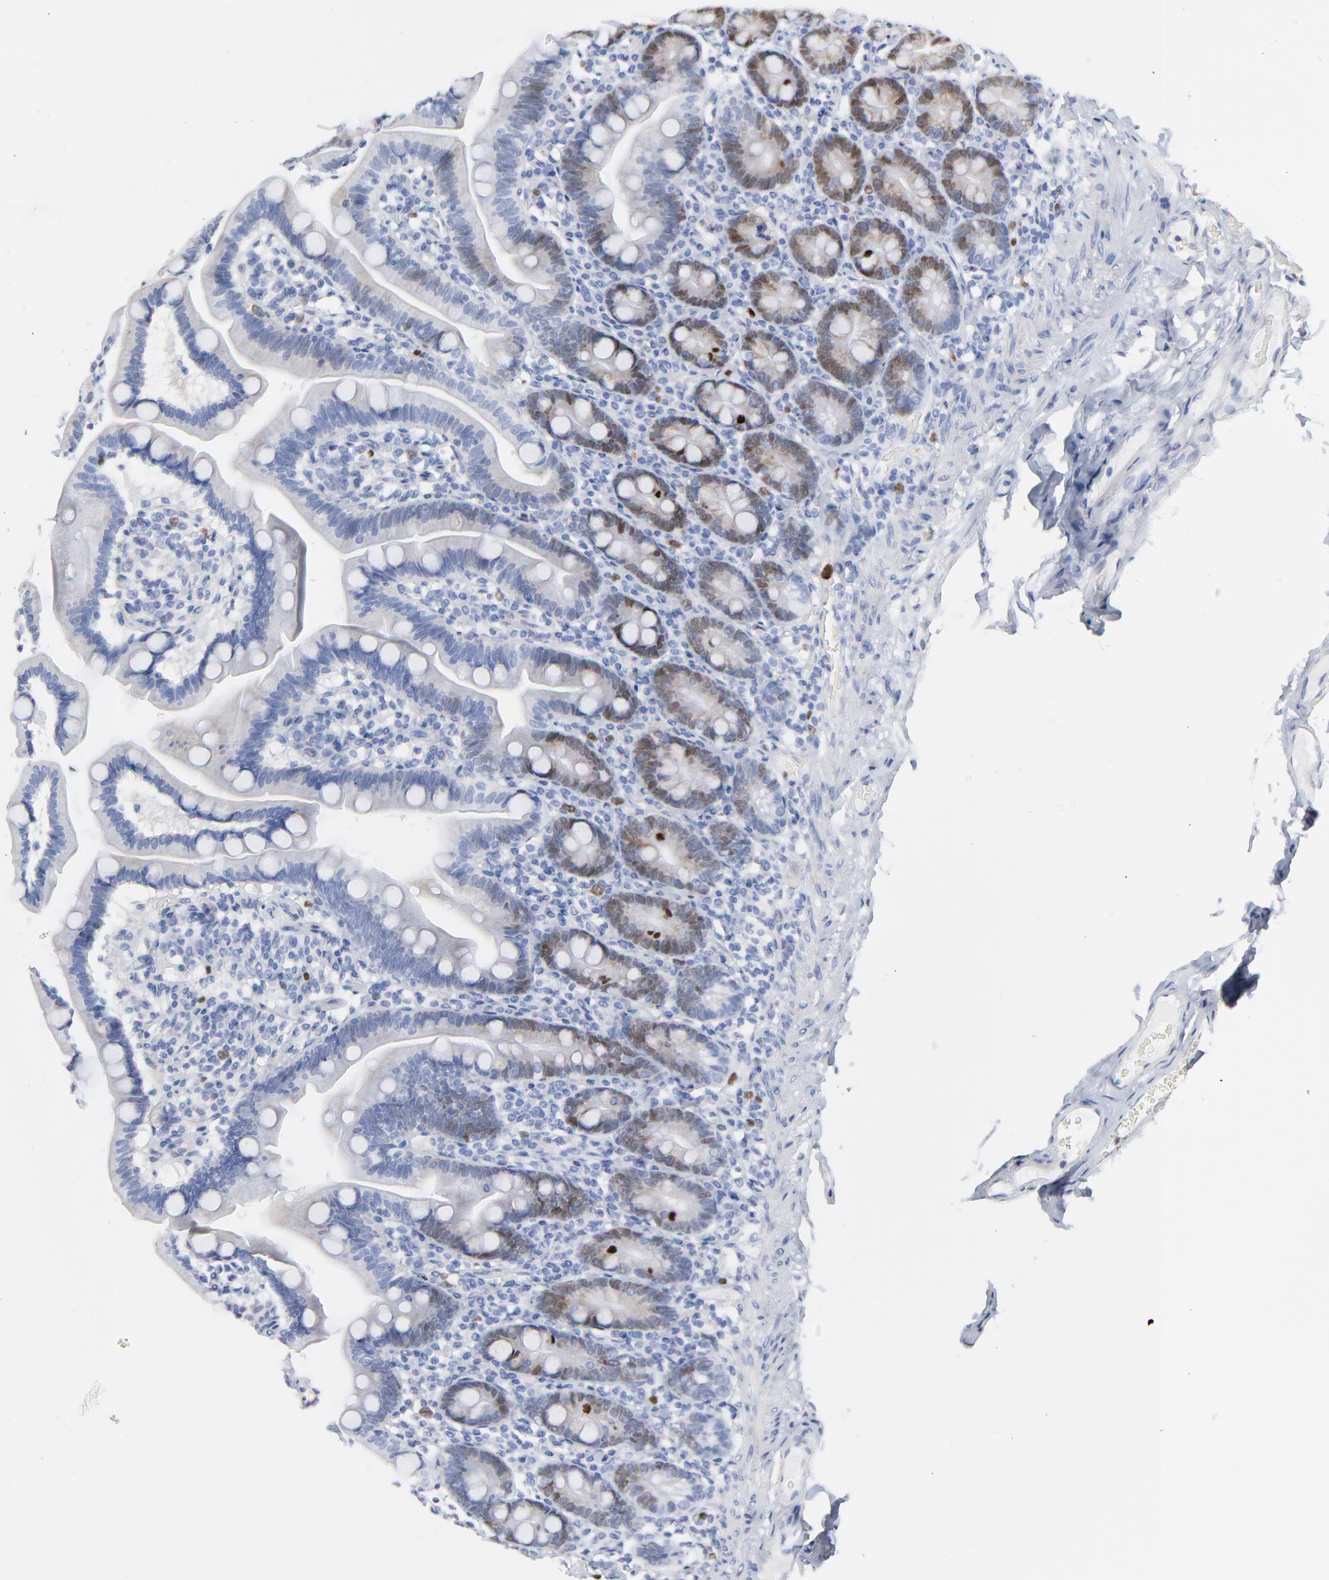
{"staining": {"intensity": "moderate", "quantity": "<25%", "location": "cytoplasmic/membranous"}, "tissue": "duodenum", "cell_type": "Glandular cells", "image_type": "normal", "snomed": [{"axis": "morphology", "description": "Normal tissue, NOS"}, {"axis": "topography", "description": "Duodenum"}], "caption": "Immunohistochemistry (IHC) (DAB (3,3'-diaminobenzidine)) staining of unremarkable duodenum reveals moderate cytoplasmic/membranous protein expression in approximately <25% of glandular cells.", "gene": "NCAPH", "patient": {"sex": "female", "age": 75}}